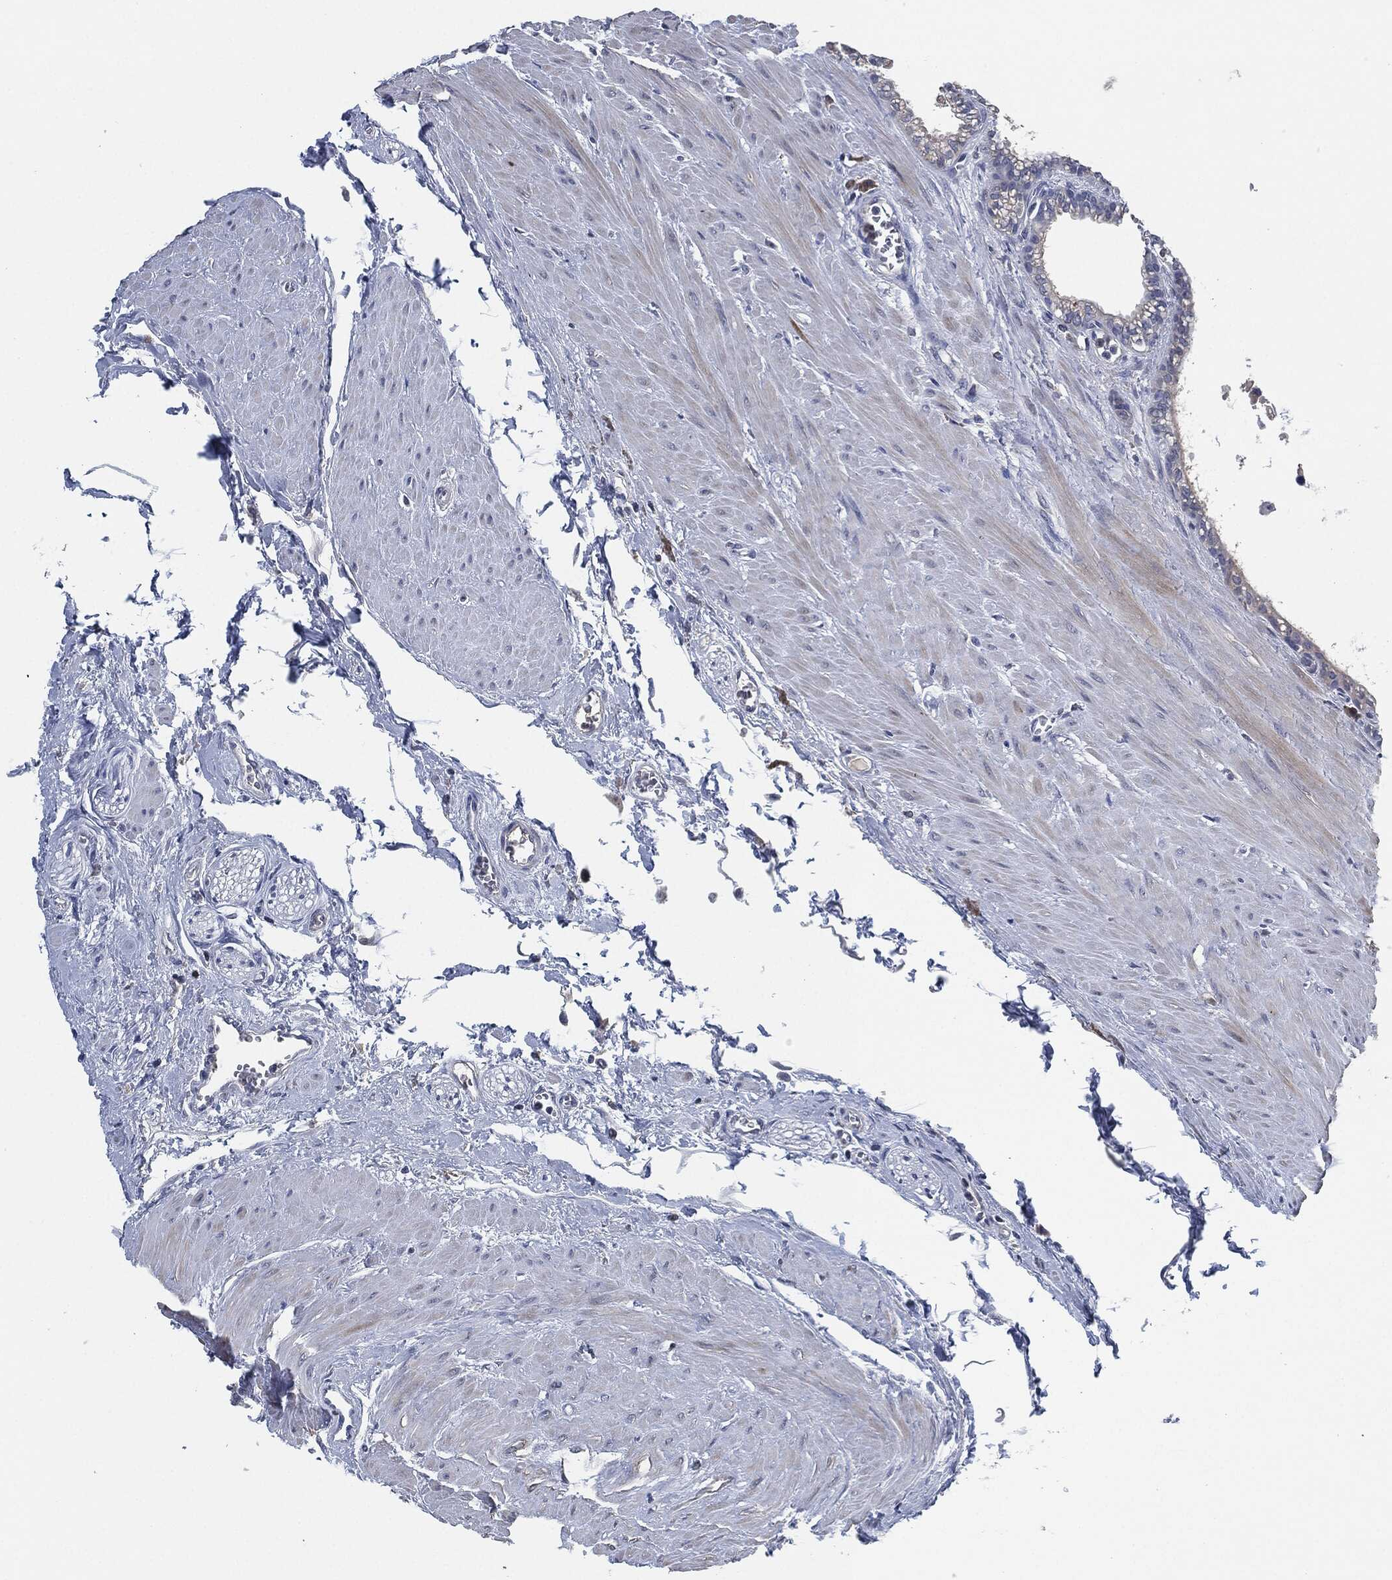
{"staining": {"intensity": "negative", "quantity": "none", "location": "none"}, "tissue": "seminal vesicle", "cell_type": "Glandular cells", "image_type": "normal", "snomed": [{"axis": "morphology", "description": "Normal tissue, NOS"}, {"axis": "morphology", "description": "Urothelial carcinoma, NOS"}, {"axis": "topography", "description": "Urinary bladder"}, {"axis": "topography", "description": "Seminal veicle"}], "caption": "Immunohistochemical staining of benign human seminal vesicle exhibits no significant staining in glandular cells. The staining was performed using DAB to visualize the protein expression in brown, while the nuclei were stained in blue with hematoxylin (Magnification: 20x).", "gene": "IL2RG", "patient": {"sex": "male", "age": 76}}